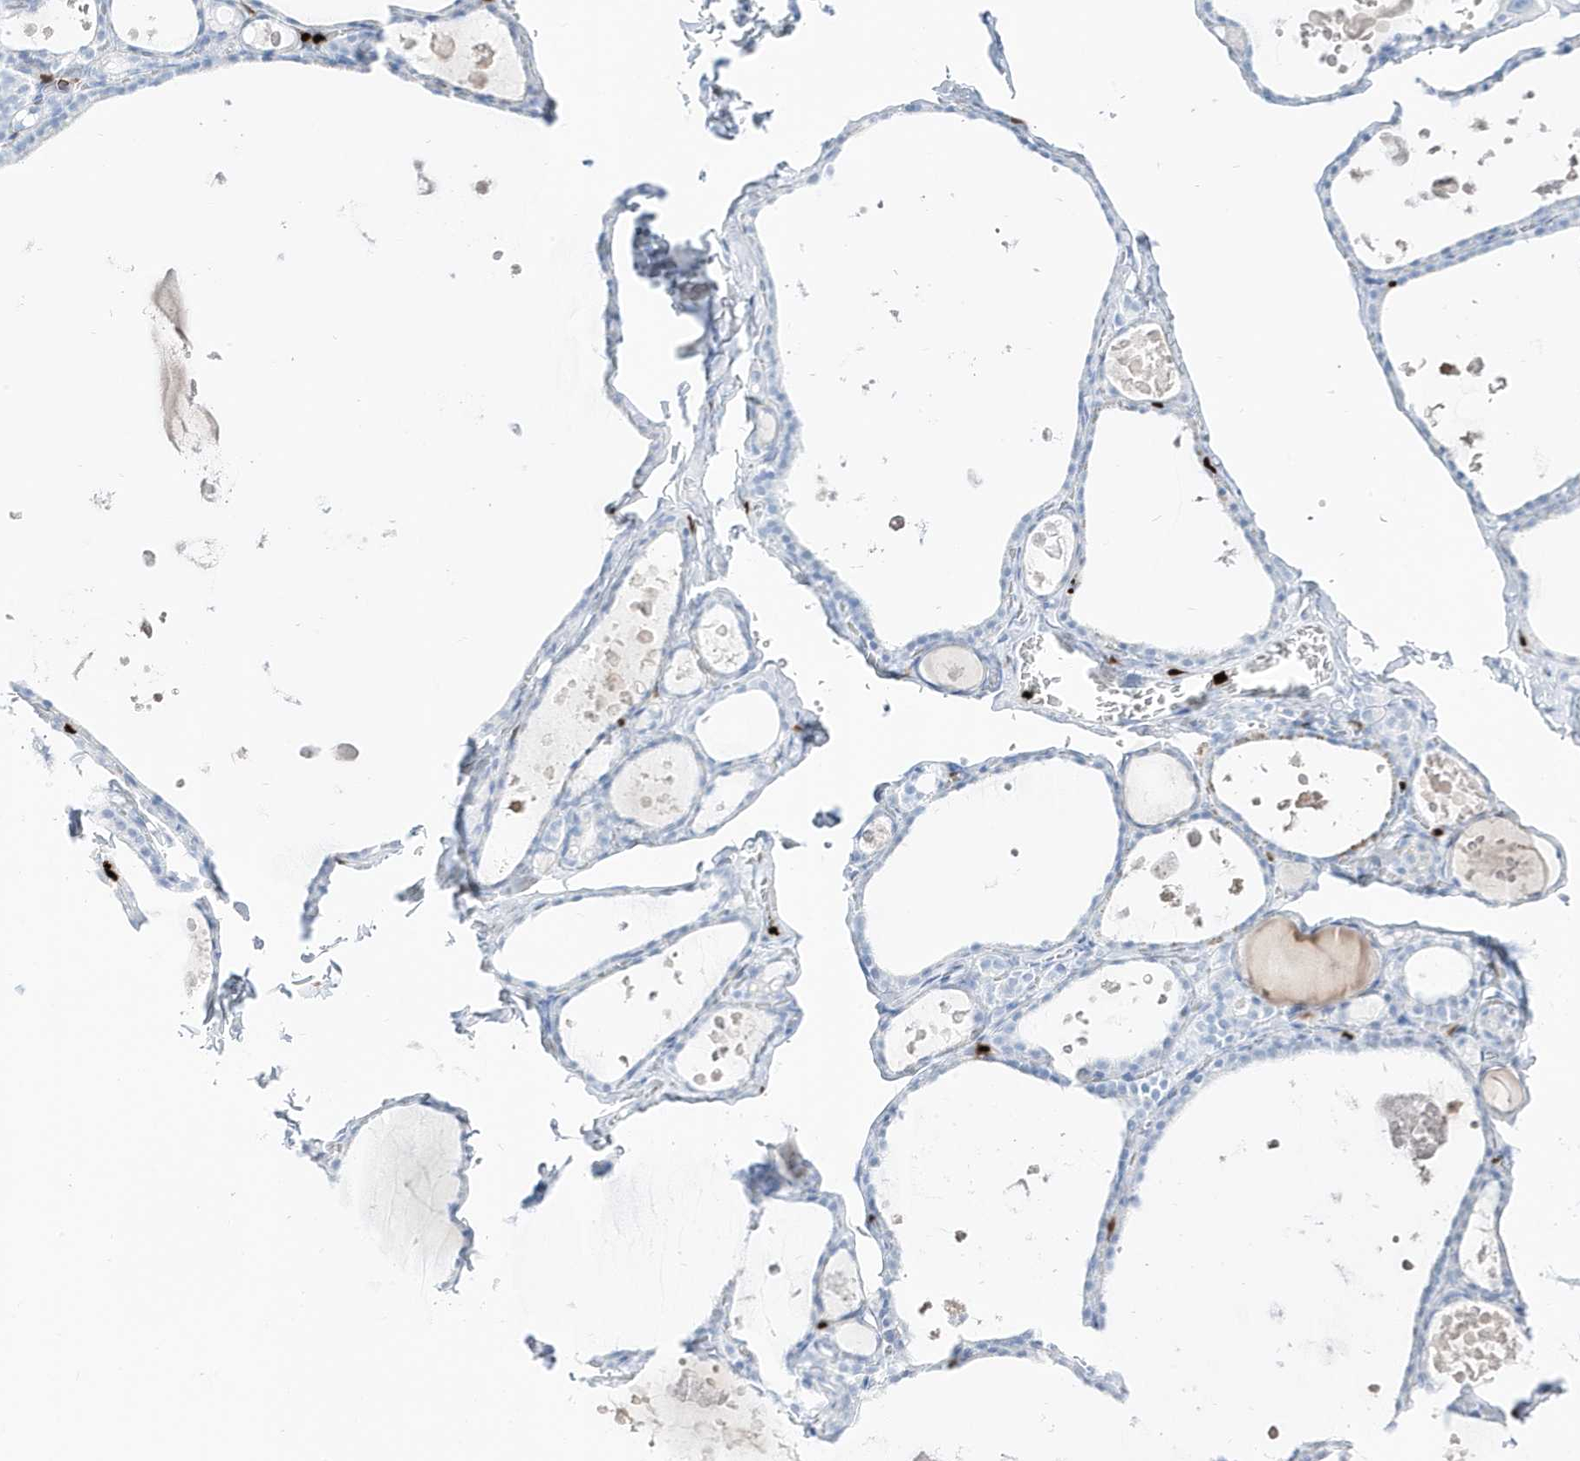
{"staining": {"intensity": "negative", "quantity": "none", "location": "none"}, "tissue": "thyroid gland", "cell_type": "Glandular cells", "image_type": "normal", "snomed": [{"axis": "morphology", "description": "Normal tissue, NOS"}, {"axis": "topography", "description": "Thyroid gland"}], "caption": "Immunohistochemistry (IHC) photomicrograph of normal thyroid gland: human thyroid gland stained with DAB (3,3'-diaminobenzidine) demonstrates no significant protein positivity in glandular cells.", "gene": "MNDA", "patient": {"sex": "male", "age": 56}}